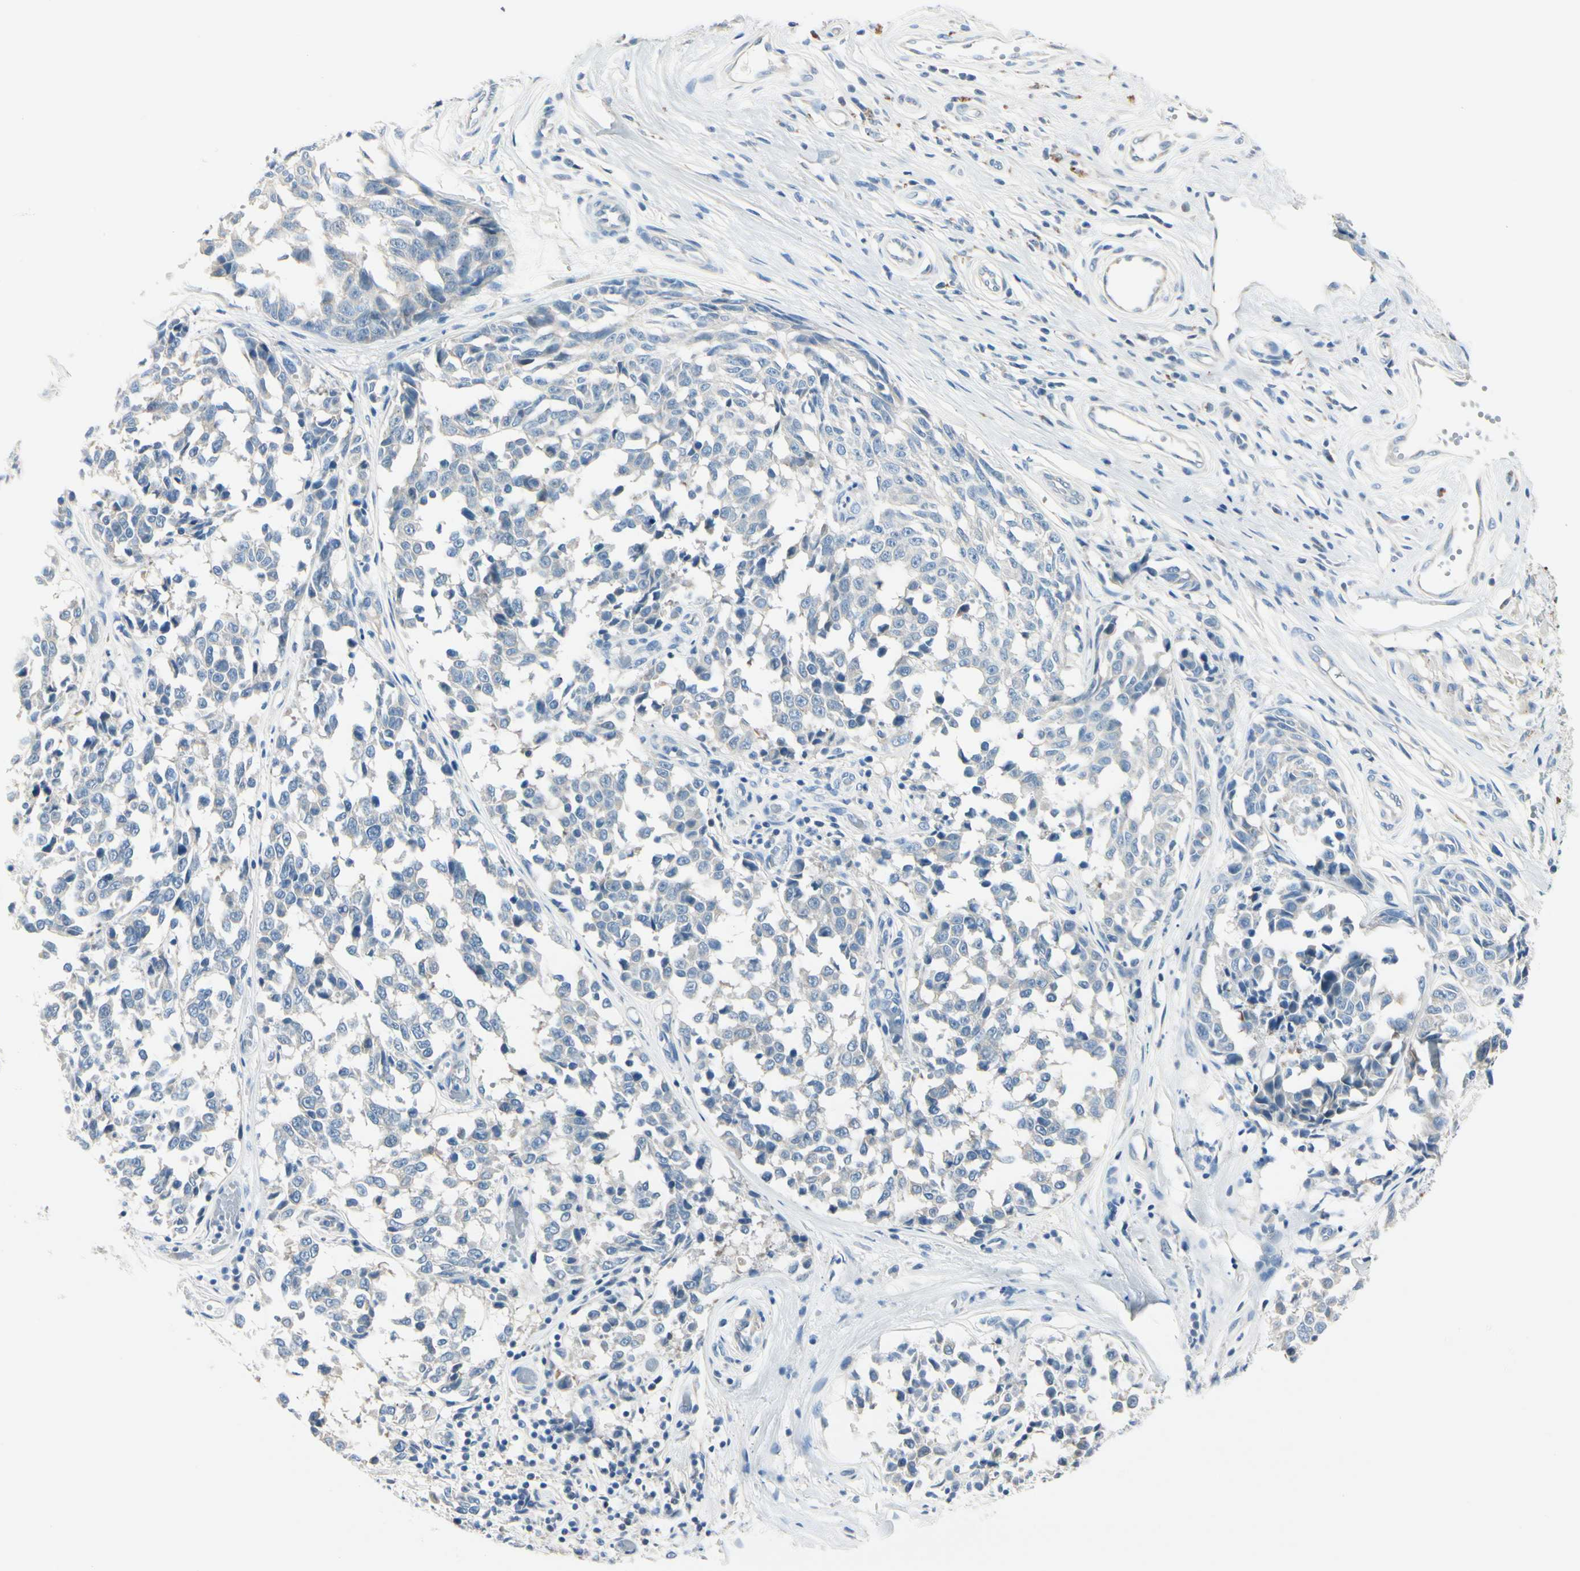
{"staining": {"intensity": "negative", "quantity": "none", "location": "none"}, "tissue": "melanoma", "cell_type": "Tumor cells", "image_type": "cancer", "snomed": [{"axis": "morphology", "description": "Malignant melanoma, NOS"}, {"axis": "topography", "description": "Skin"}], "caption": "This micrograph is of malignant melanoma stained with IHC to label a protein in brown with the nuclei are counter-stained blue. There is no expression in tumor cells.", "gene": "PEBP1", "patient": {"sex": "female", "age": 64}}